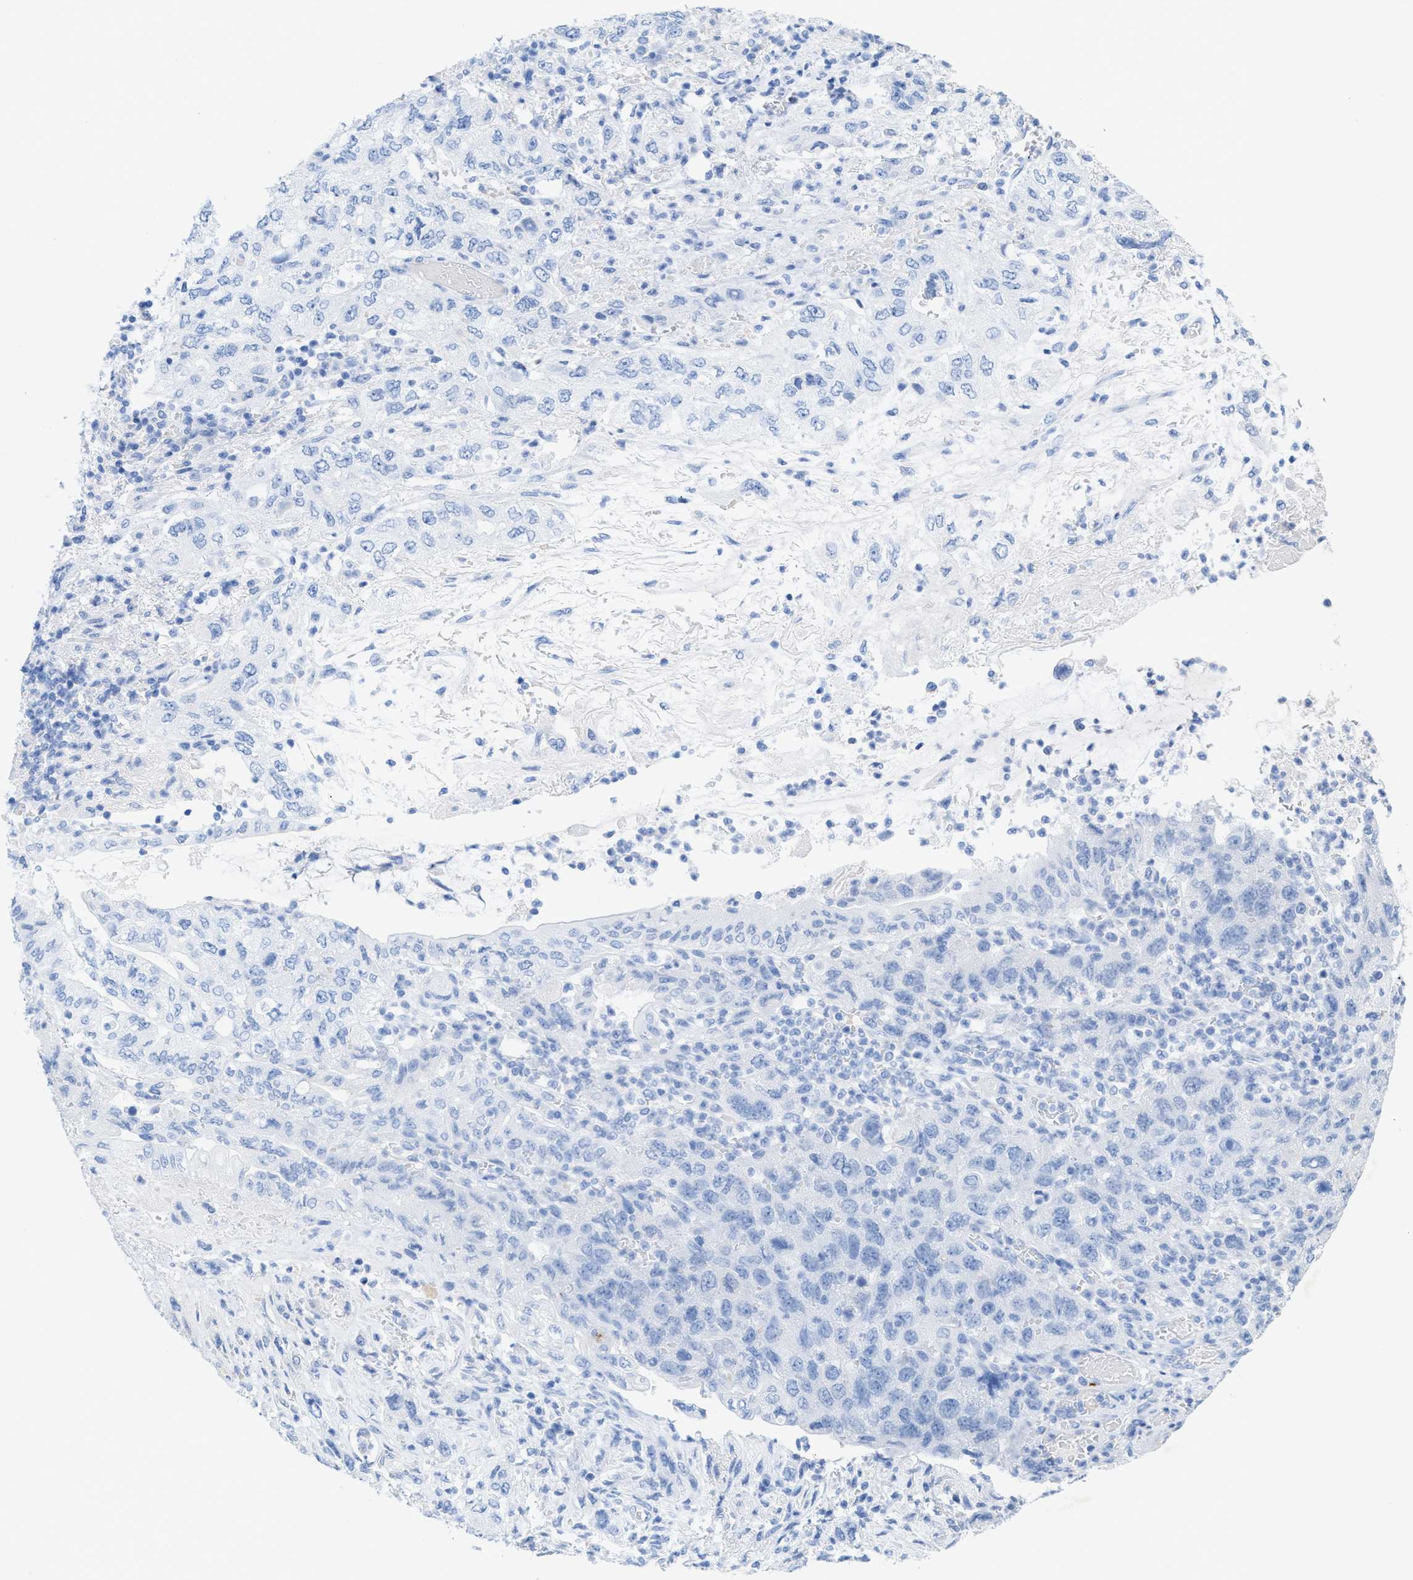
{"staining": {"intensity": "negative", "quantity": "none", "location": "none"}, "tissue": "pancreatic cancer", "cell_type": "Tumor cells", "image_type": "cancer", "snomed": [{"axis": "morphology", "description": "Adenocarcinoma, NOS"}, {"axis": "topography", "description": "Pancreas"}], "caption": "DAB immunohistochemical staining of human adenocarcinoma (pancreatic) demonstrates no significant positivity in tumor cells.", "gene": "ANKFN1", "patient": {"sex": "female", "age": 73}}